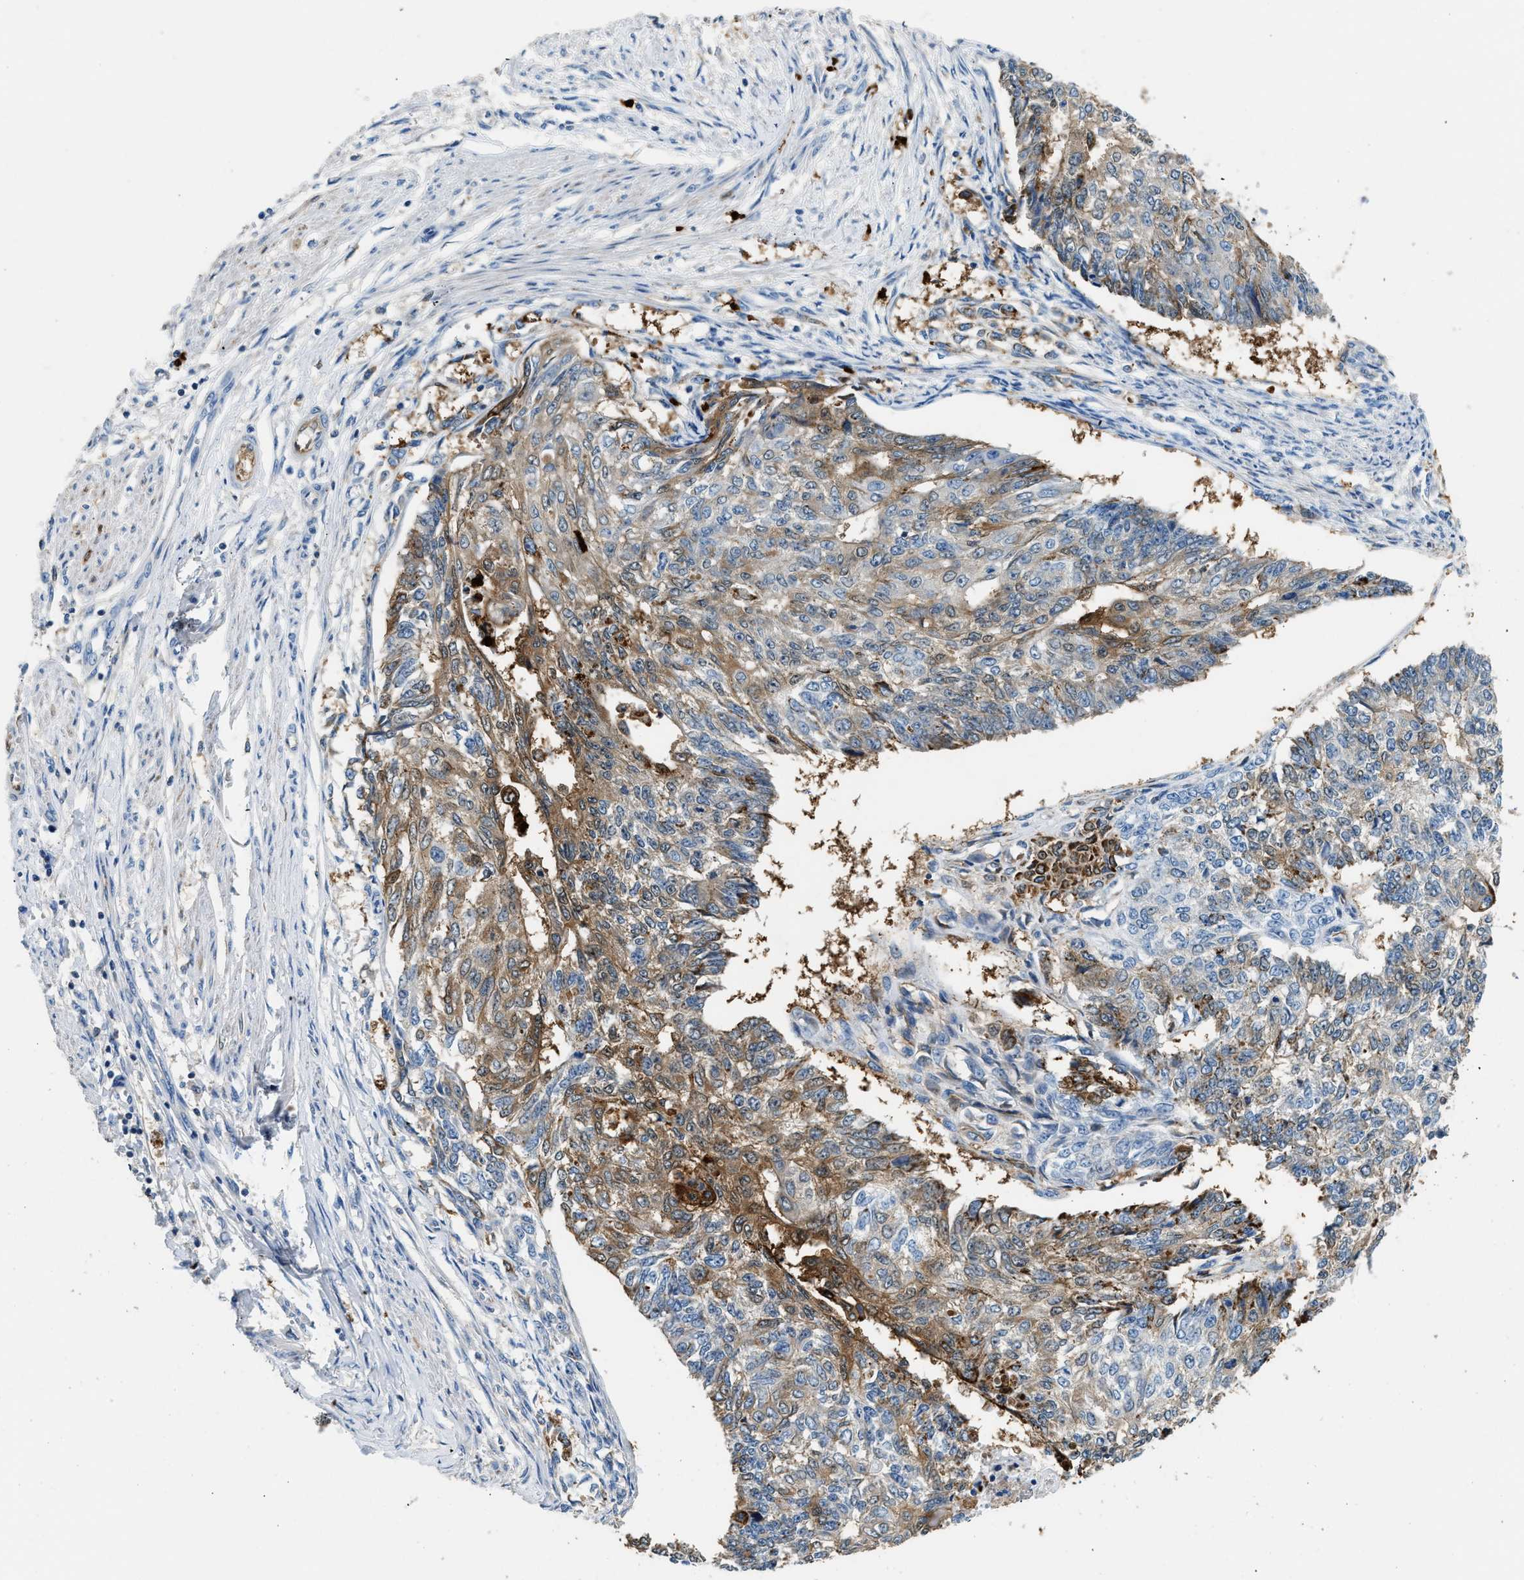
{"staining": {"intensity": "moderate", "quantity": ">75%", "location": "cytoplasmic/membranous"}, "tissue": "endometrial cancer", "cell_type": "Tumor cells", "image_type": "cancer", "snomed": [{"axis": "morphology", "description": "Adenocarcinoma, NOS"}, {"axis": "topography", "description": "Endometrium"}], "caption": "Immunohistochemical staining of human endometrial adenocarcinoma demonstrates moderate cytoplasmic/membranous protein positivity in about >75% of tumor cells.", "gene": "ANXA3", "patient": {"sex": "female", "age": 32}}